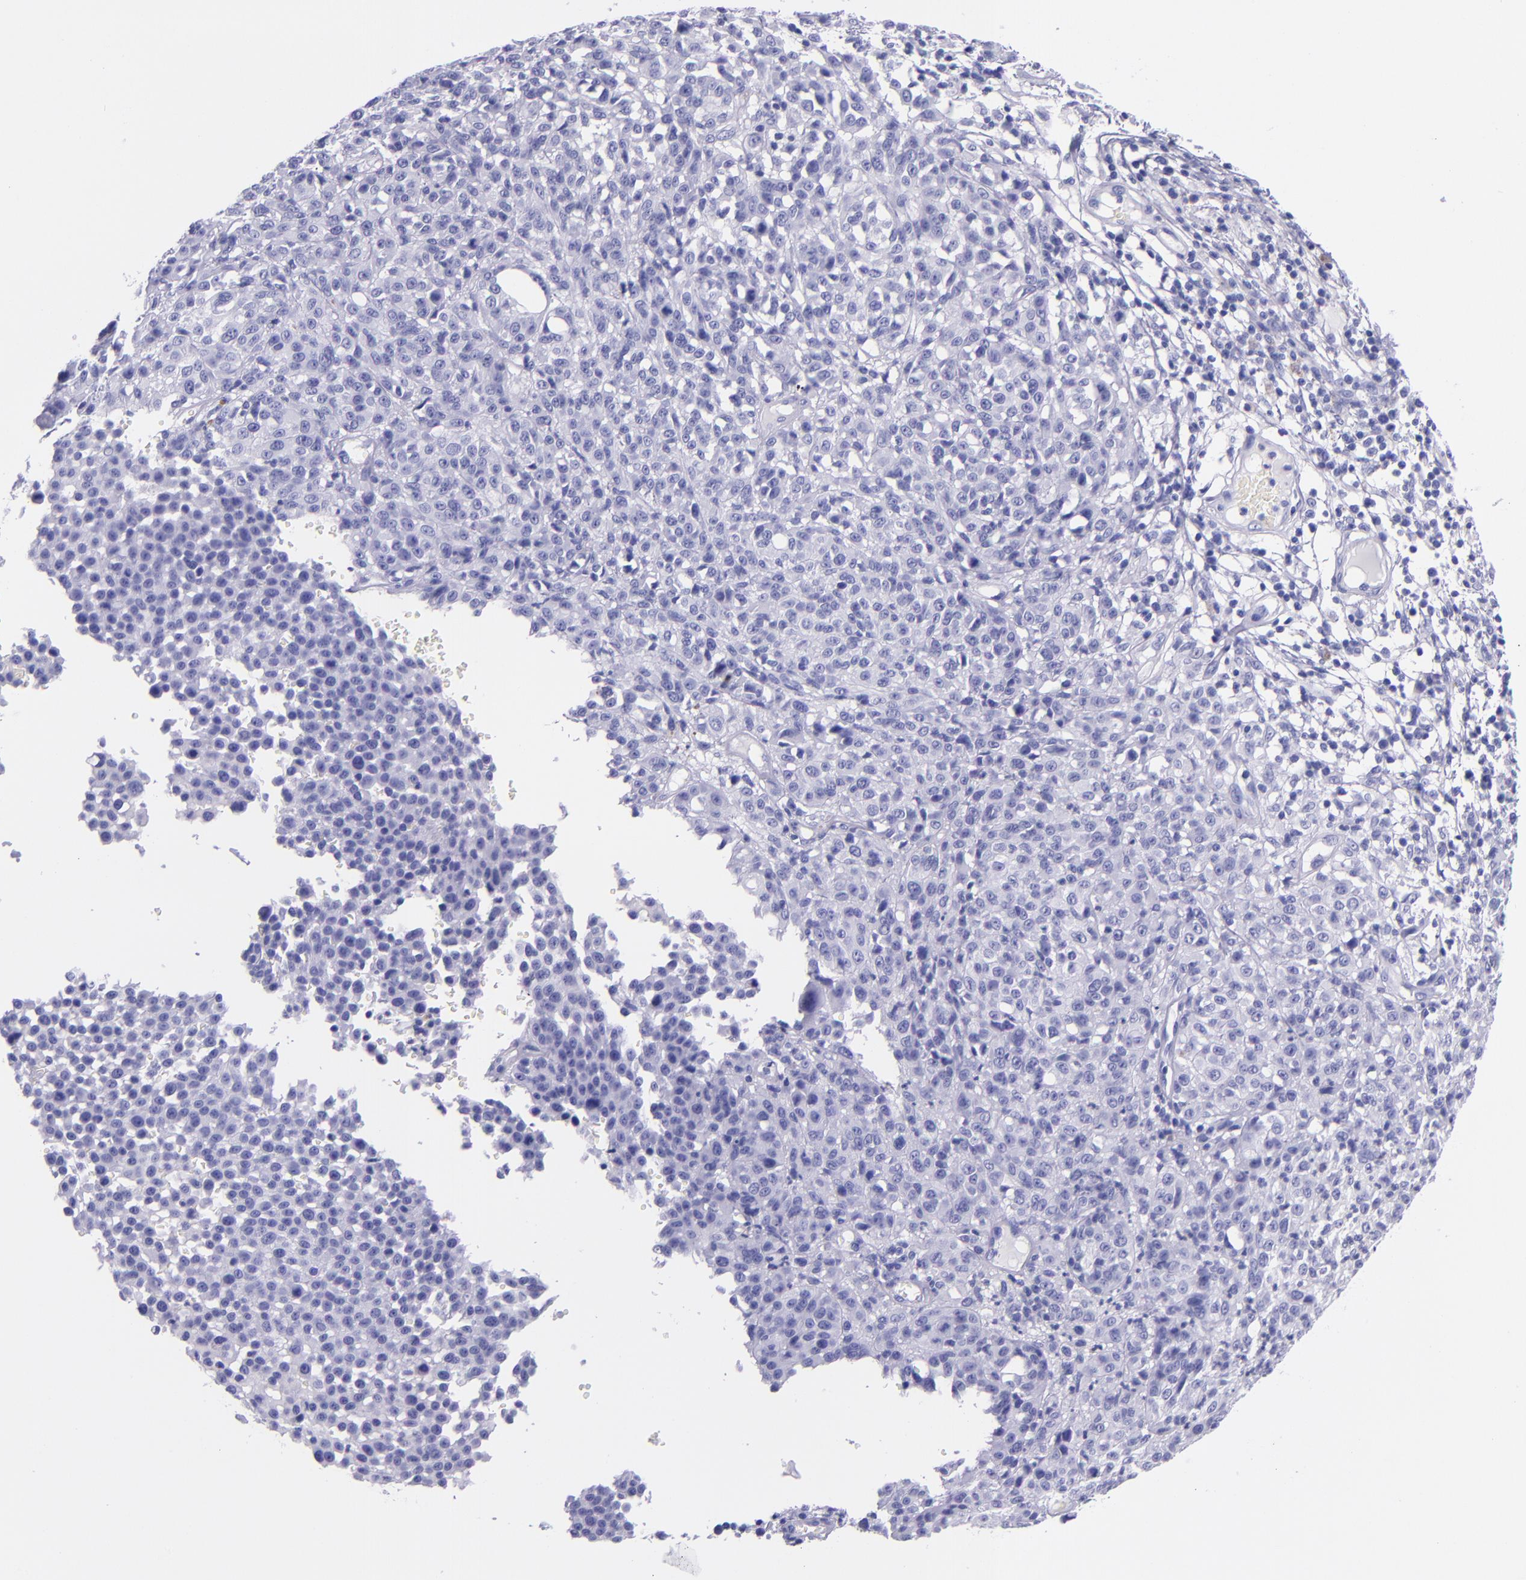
{"staining": {"intensity": "negative", "quantity": "none", "location": "none"}, "tissue": "melanoma", "cell_type": "Tumor cells", "image_type": "cancer", "snomed": [{"axis": "morphology", "description": "Malignant melanoma, NOS"}, {"axis": "topography", "description": "Skin"}], "caption": "Histopathology image shows no protein positivity in tumor cells of melanoma tissue.", "gene": "SLPI", "patient": {"sex": "female", "age": 49}}